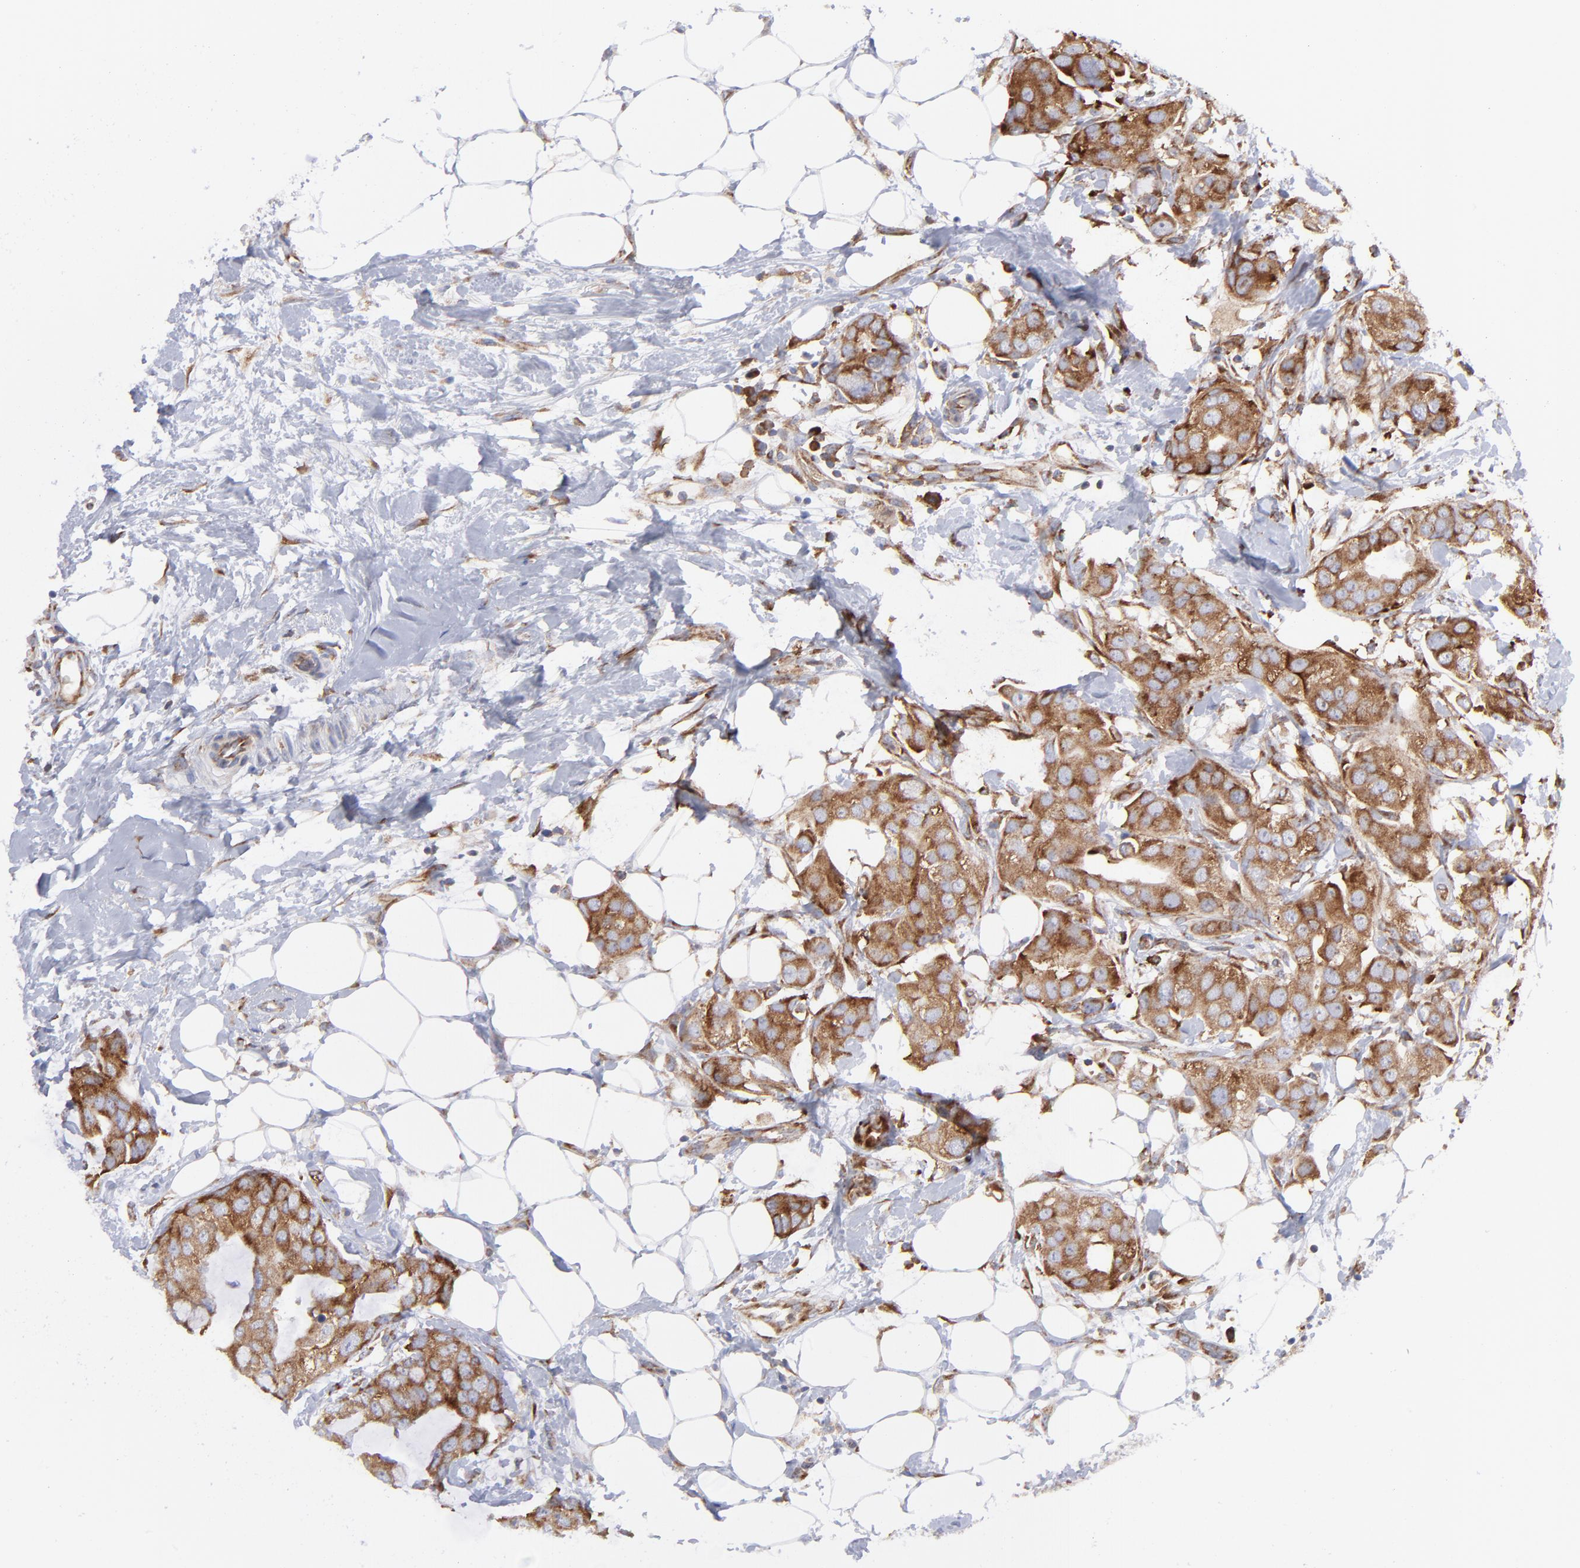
{"staining": {"intensity": "moderate", "quantity": ">75%", "location": "cytoplasmic/membranous"}, "tissue": "breast cancer", "cell_type": "Tumor cells", "image_type": "cancer", "snomed": [{"axis": "morphology", "description": "Duct carcinoma"}, {"axis": "topography", "description": "Breast"}], "caption": "Breast cancer (intraductal carcinoma) was stained to show a protein in brown. There is medium levels of moderate cytoplasmic/membranous positivity in about >75% of tumor cells.", "gene": "EIF2AK2", "patient": {"sex": "female", "age": 40}}